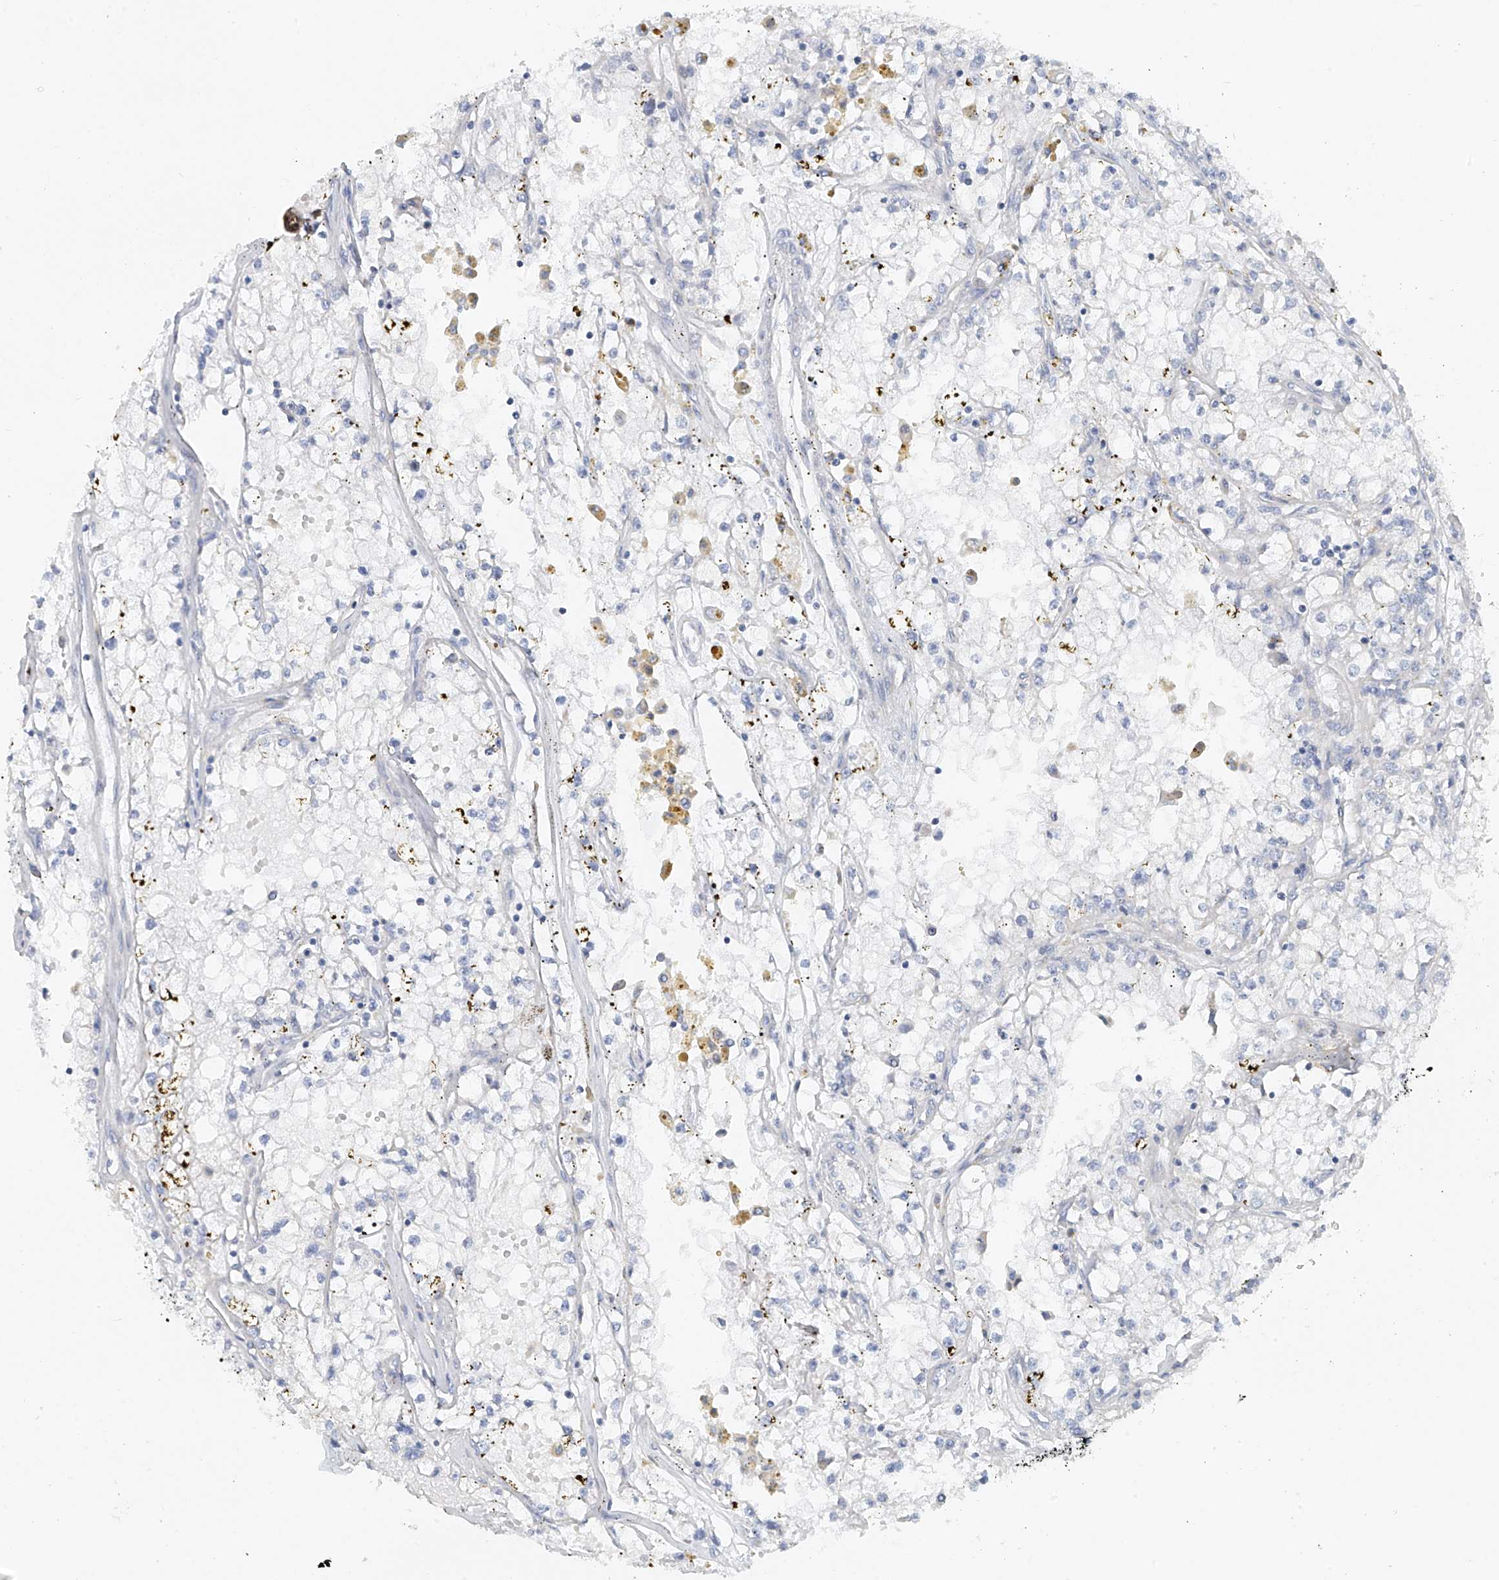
{"staining": {"intensity": "negative", "quantity": "none", "location": "none"}, "tissue": "renal cancer", "cell_type": "Tumor cells", "image_type": "cancer", "snomed": [{"axis": "morphology", "description": "Adenocarcinoma, NOS"}, {"axis": "topography", "description": "Kidney"}], "caption": "IHC image of renal adenocarcinoma stained for a protein (brown), which shows no expression in tumor cells. The staining is performed using DAB (3,3'-diaminobenzidine) brown chromogen with nuclei counter-stained in using hematoxylin.", "gene": "POMGNT2", "patient": {"sex": "male", "age": 56}}